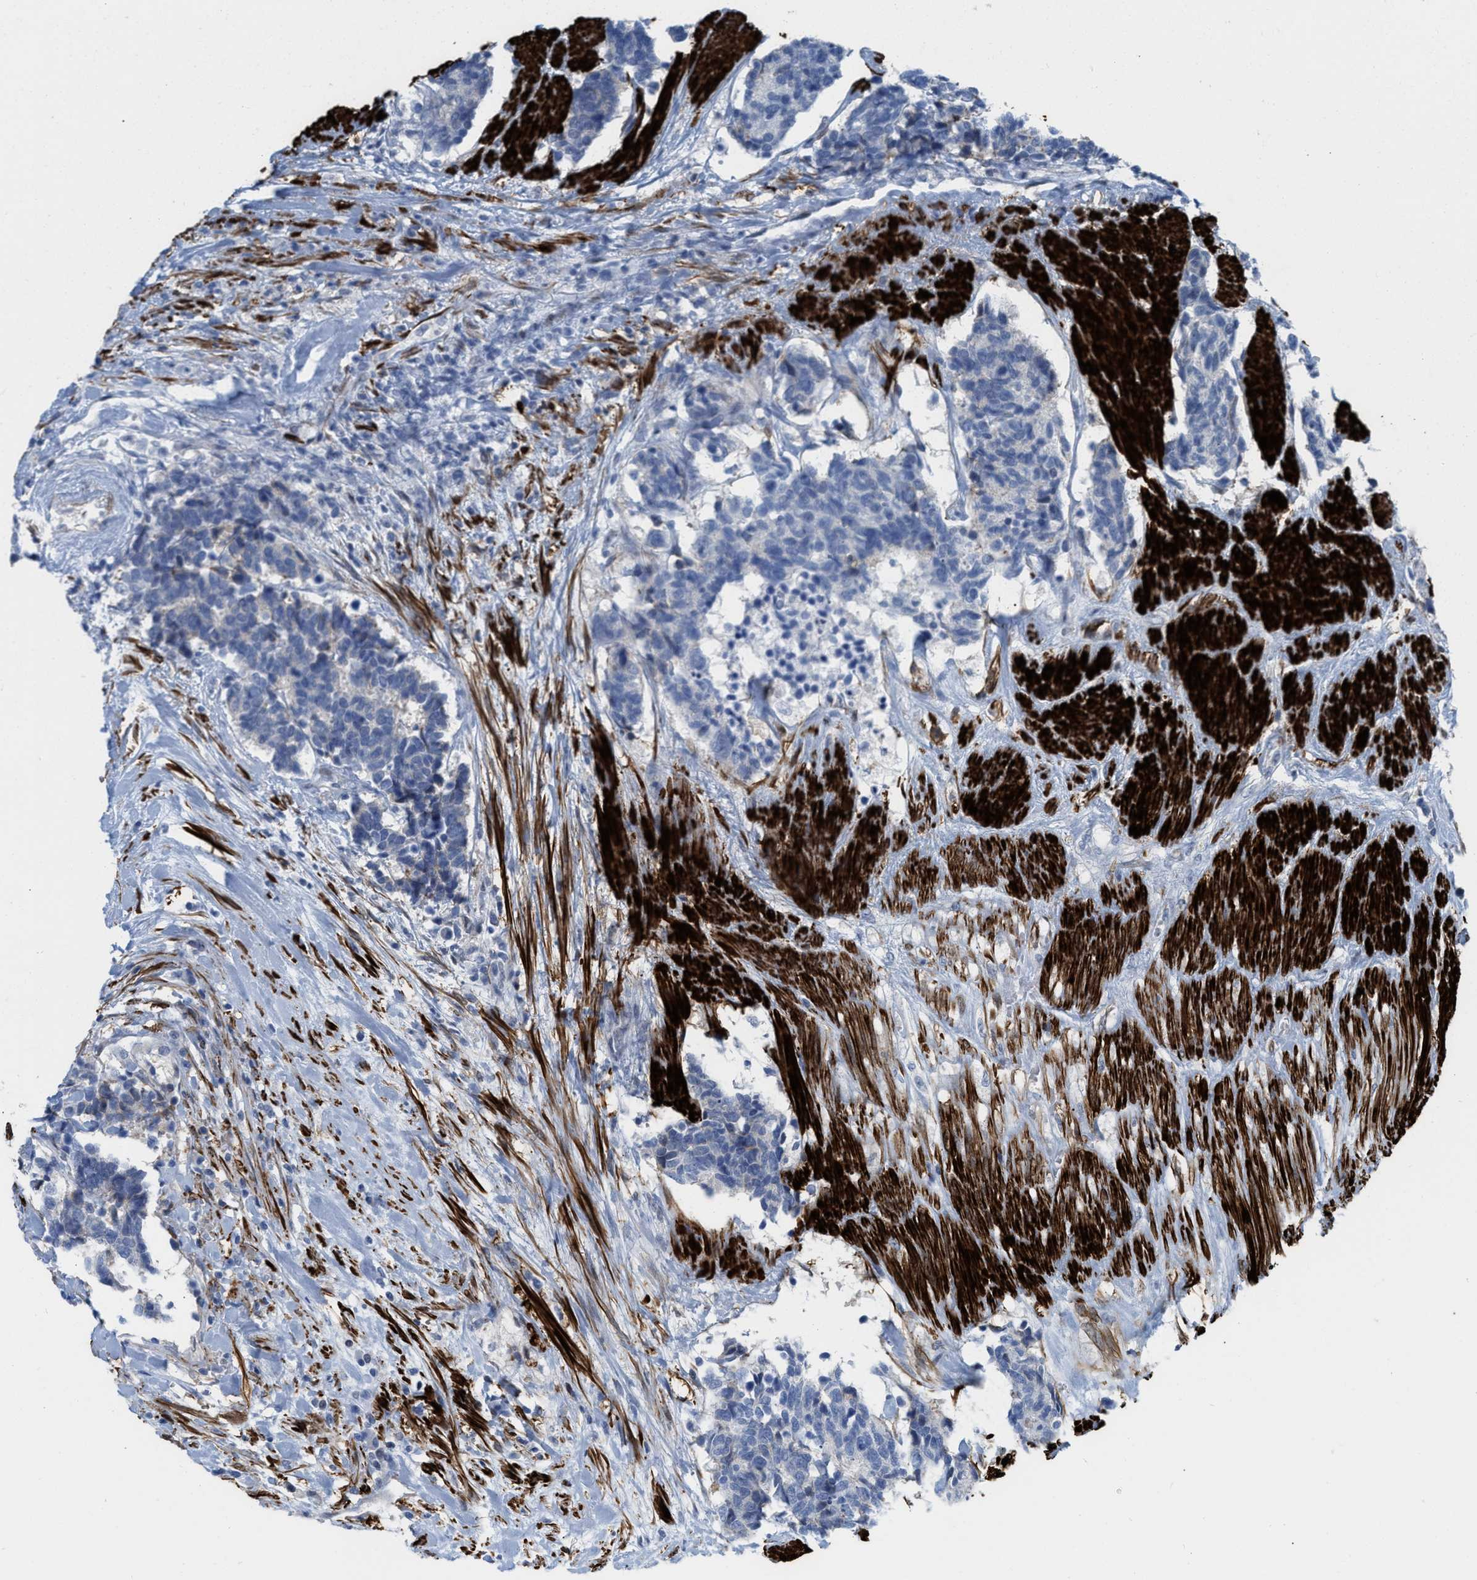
{"staining": {"intensity": "negative", "quantity": "none", "location": "none"}, "tissue": "carcinoid", "cell_type": "Tumor cells", "image_type": "cancer", "snomed": [{"axis": "morphology", "description": "Carcinoma, NOS"}, {"axis": "morphology", "description": "Carcinoid, malignant, NOS"}, {"axis": "topography", "description": "Urinary bladder"}], "caption": "Immunohistochemical staining of human carcinoma exhibits no significant expression in tumor cells. (DAB (3,3'-diaminobenzidine) immunohistochemistry visualized using brightfield microscopy, high magnification).", "gene": "TAGLN", "patient": {"sex": "male", "age": 57}}